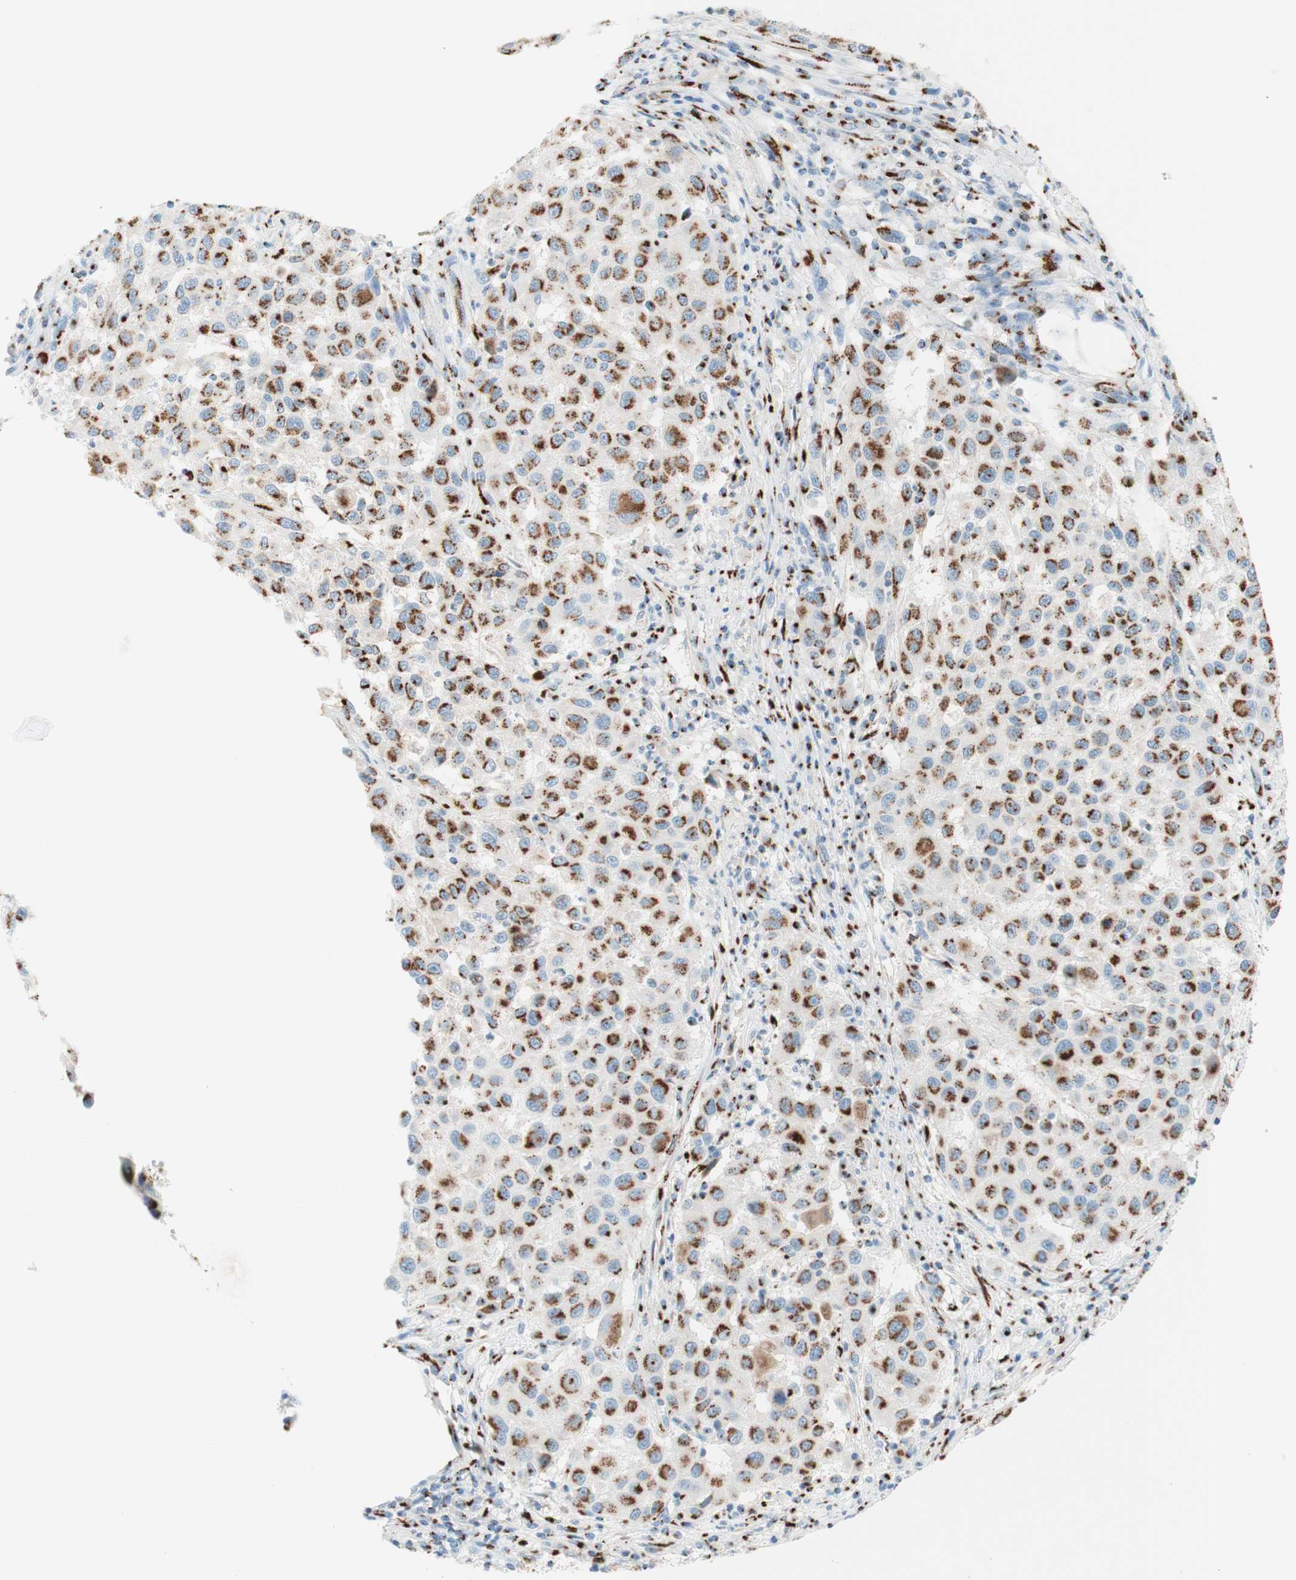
{"staining": {"intensity": "moderate", "quantity": ">75%", "location": "cytoplasmic/membranous"}, "tissue": "melanoma", "cell_type": "Tumor cells", "image_type": "cancer", "snomed": [{"axis": "morphology", "description": "Malignant melanoma, Metastatic site"}, {"axis": "topography", "description": "Lymph node"}], "caption": "Human melanoma stained with a brown dye reveals moderate cytoplasmic/membranous positive expression in about >75% of tumor cells.", "gene": "GOLGB1", "patient": {"sex": "male", "age": 61}}